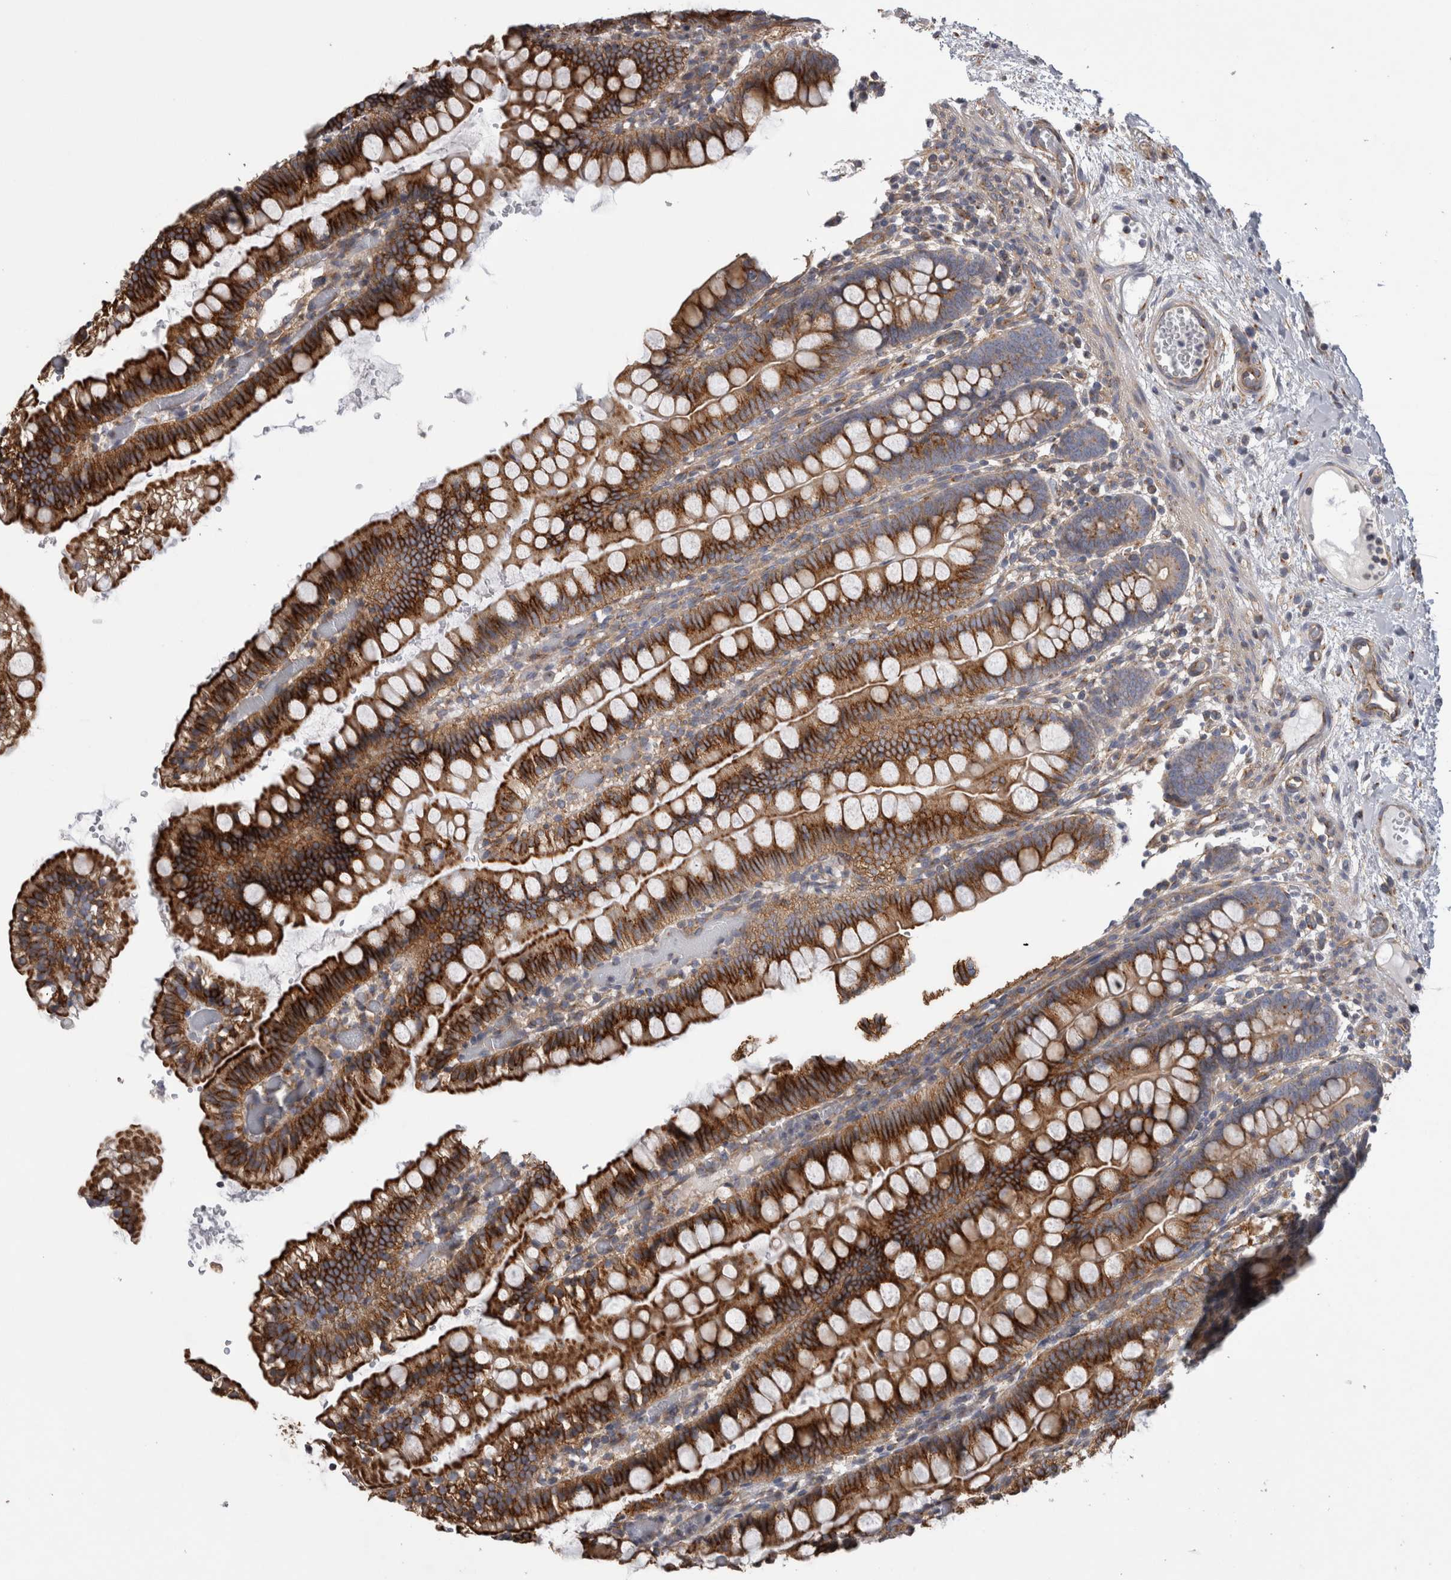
{"staining": {"intensity": "strong", "quantity": ">75%", "location": "cytoplasmic/membranous"}, "tissue": "small intestine", "cell_type": "Glandular cells", "image_type": "normal", "snomed": [{"axis": "morphology", "description": "Normal tissue, NOS"}, {"axis": "morphology", "description": "Developmental malformation"}, {"axis": "topography", "description": "Small intestine"}], "caption": "Protein staining of normal small intestine shows strong cytoplasmic/membranous positivity in about >75% of glandular cells. The protein of interest is stained brown, and the nuclei are stained in blue (DAB (3,3'-diaminobenzidine) IHC with brightfield microscopy, high magnification).", "gene": "ATXN3L", "patient": {"sex": "male"}}